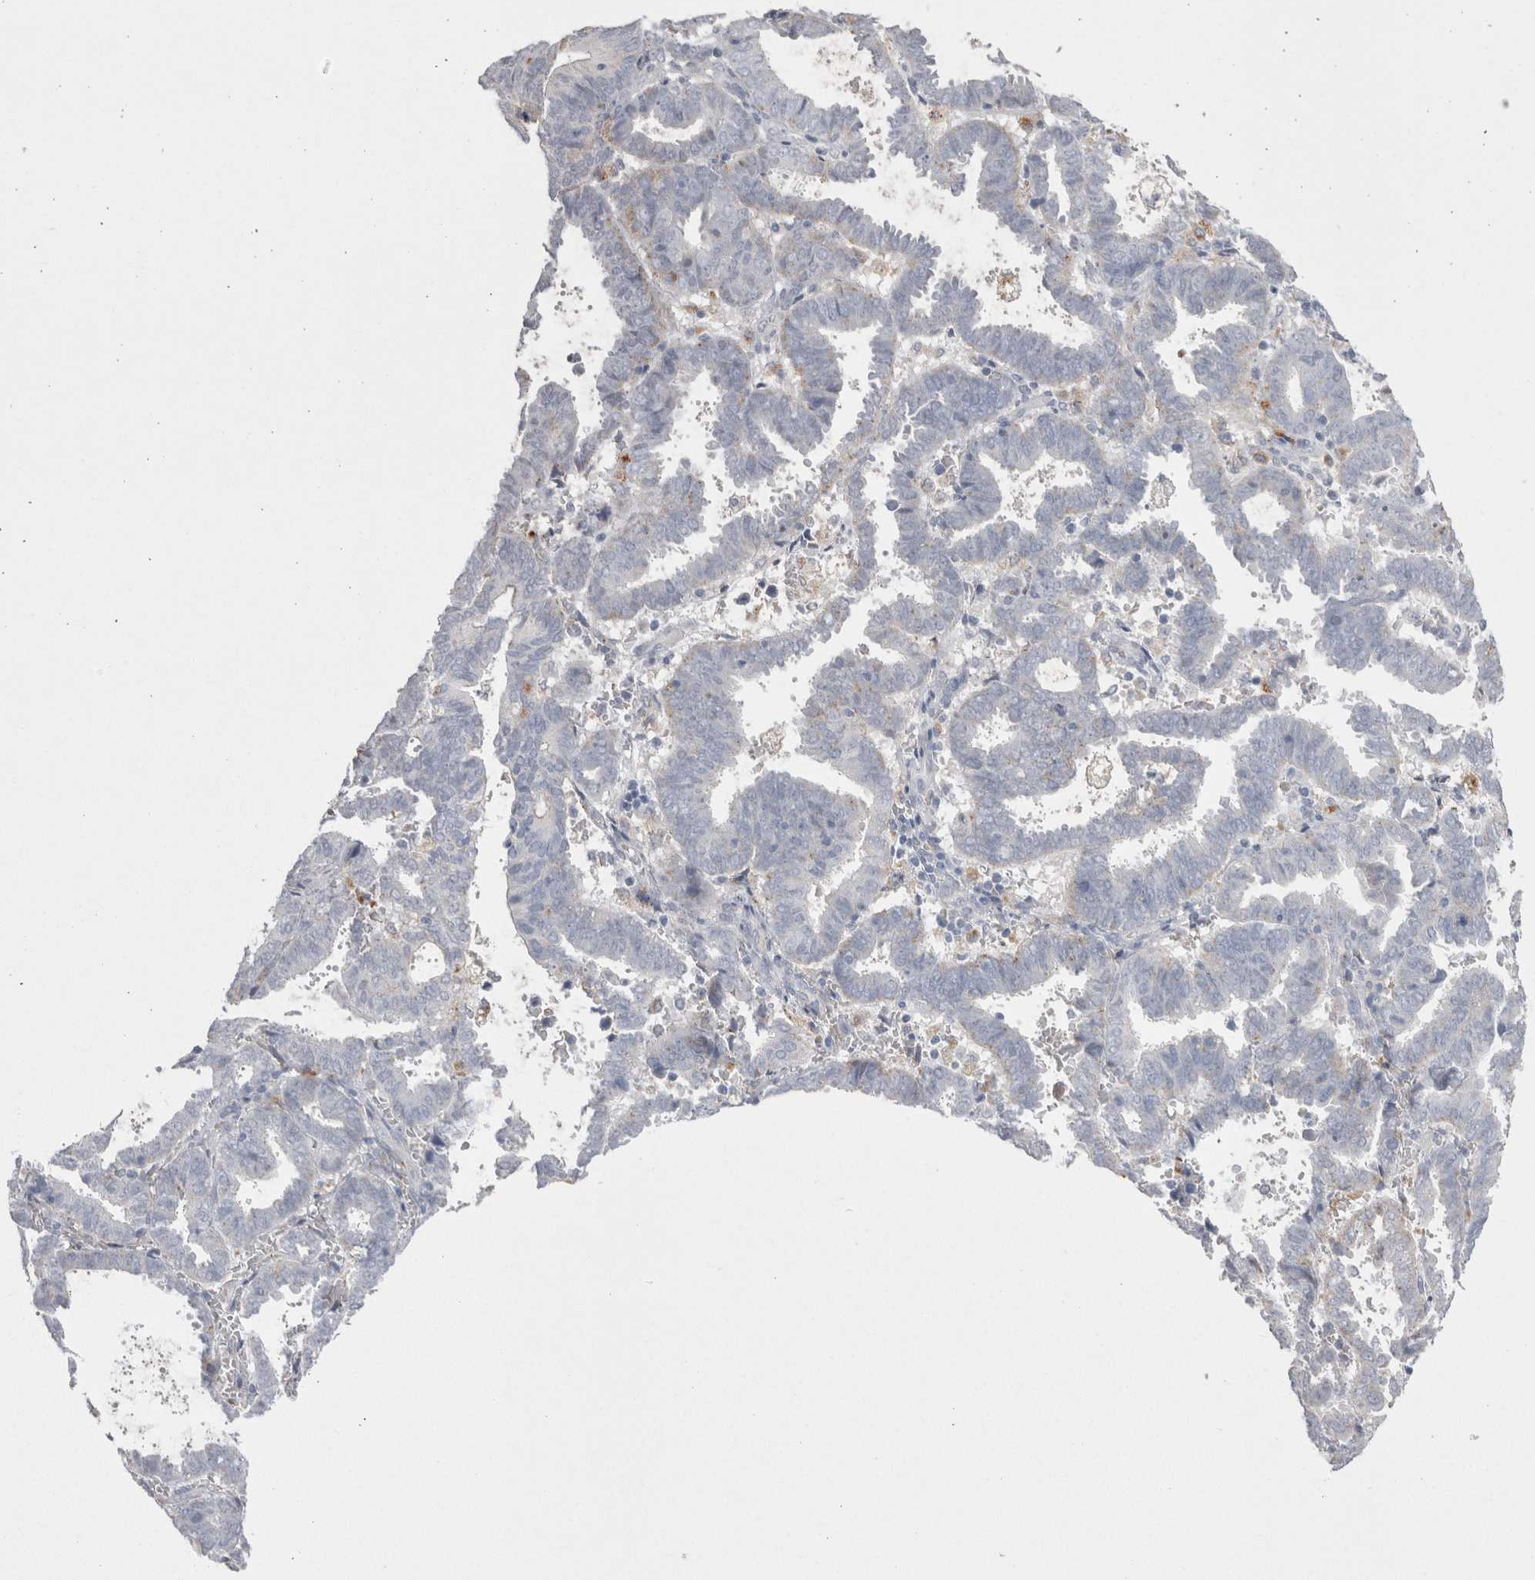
{"staining": {"intensity": "weak", "quantity": "<25%", "location": "cytoplasmic/membranous"}, "tissue": "endometrial cancer", "cell_type": "Tumor cells", "image_type": "cancer", "snomed": [{"axis": "morphology", "description": "Adenocarcinoma, NOS"}, {"axis": "topography", "description": "Uterus"}], "caption": "The micrograph exhibits no staining of tumor cells in adenocarcinoma (endometrial).", "gene": "EPDR1", "patient": {"sex": "female", "age": 83}}